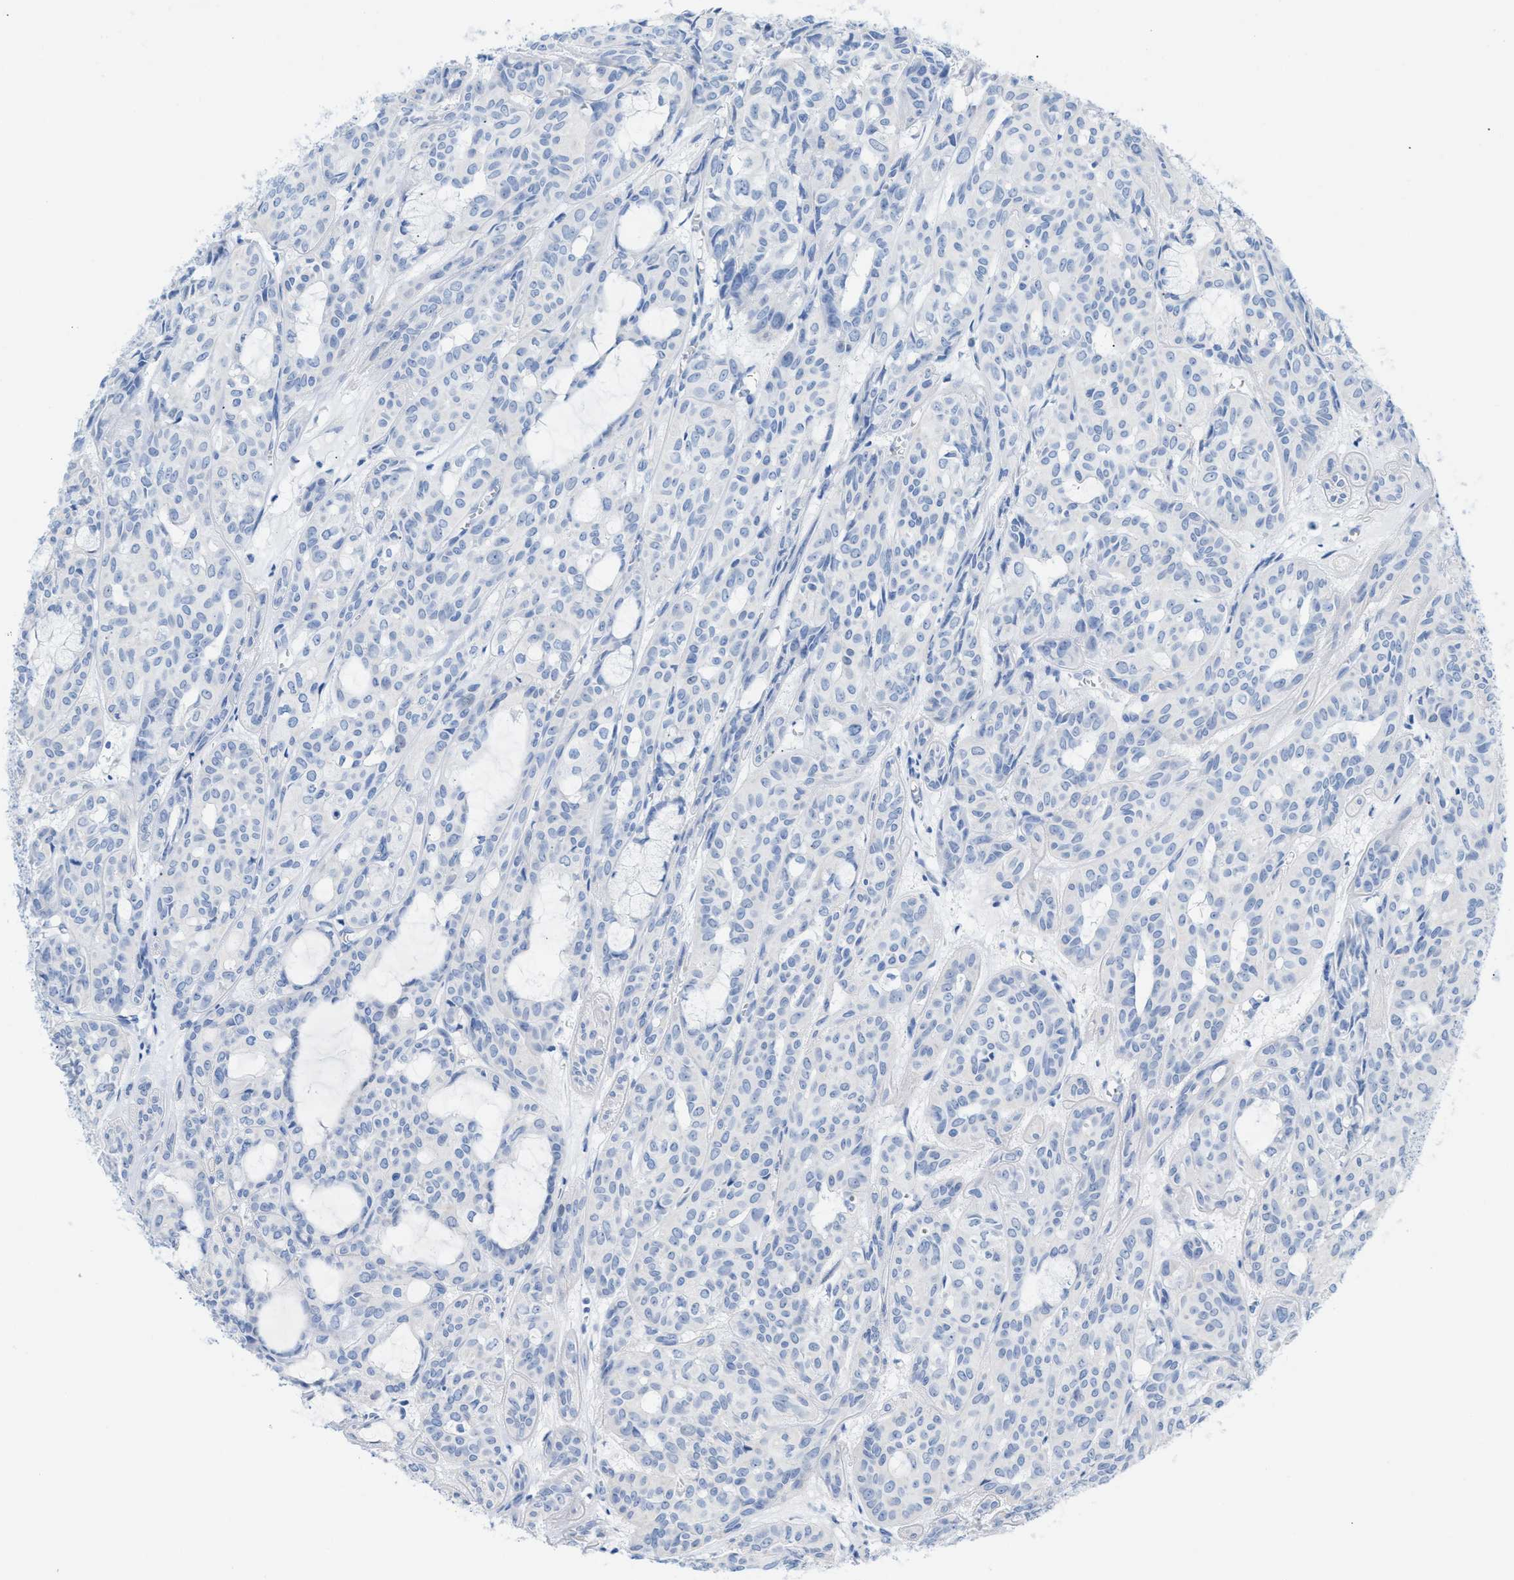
{"staining": {"intensity": "negative", "quantity": "none", "location": "none"}, "tissue": "head and neck cancer", "cell_type": "Tumor cells", "image_type": "cancer", "snomed": [{"axis": "morphology", "description": "Adenocarcinoma, NOS"}, {"axis": "topography", "description": "Salivary gland, NOS"}, {"axis": "topography", "description": "Head-Neck"}], "caption": "Head and neck cancer stained for a protein using immunohistochemistry reveals no expression tumor cells.", "gene": "ANKFN1", "patient": {"sex": "female", "age": 76}}